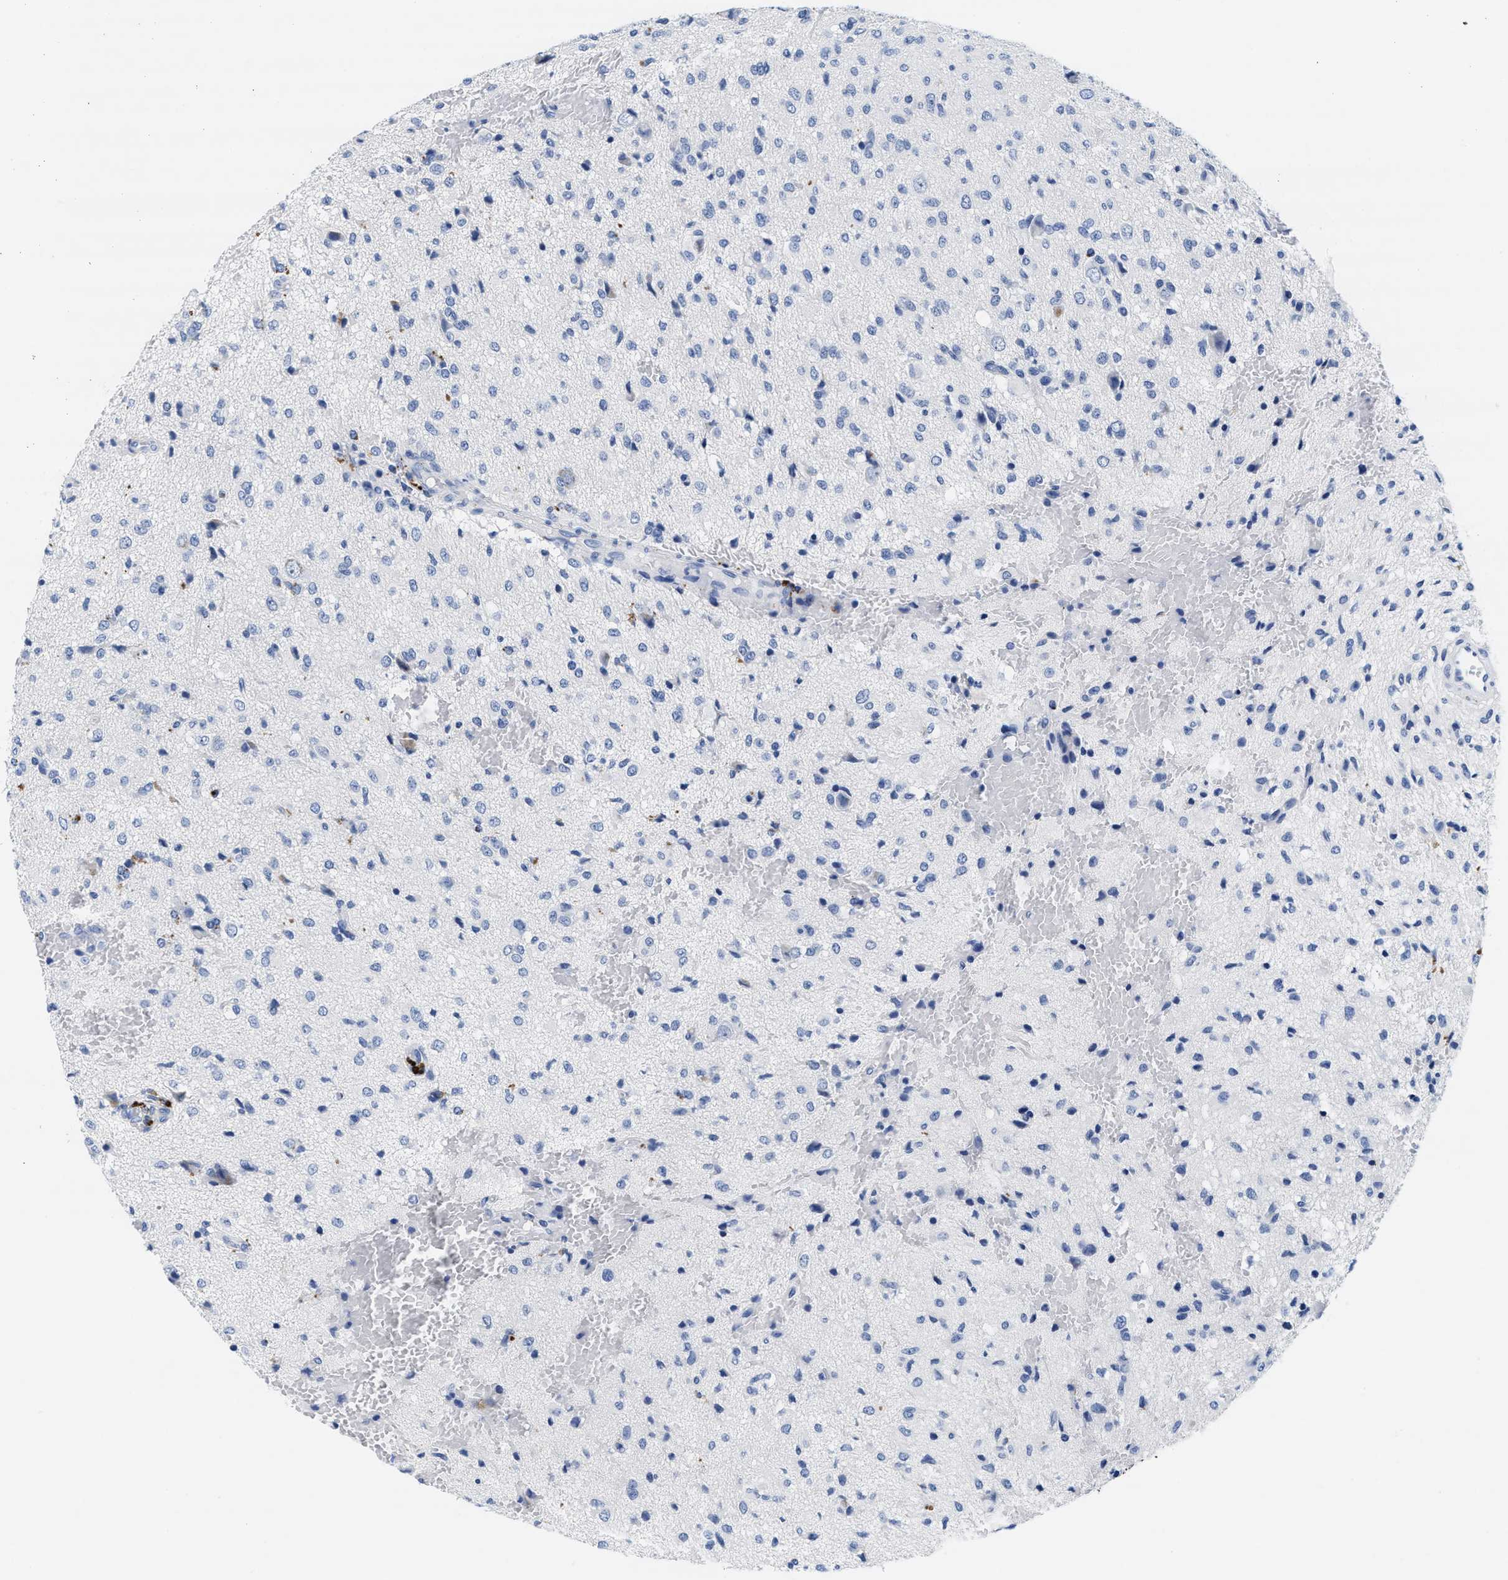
{"staining": {"intensity": "negative", "quantity": "none", "location": "none"}, "tissue": "glioma", "cell_type": "Tumor cells", "image_type": "cancer", "snomed": [{"axis": "morphology", "description": "Glioma, malignant, High grade"}, {"axis": "topography", "description": "Brain"}], "caption": "Malignant glioma (high-grade) was stained to show a protein in brown. There is no significant positivity in tumor cells.", "gene": "TTC3", "patient": {"sex": "female", "age": 59}}